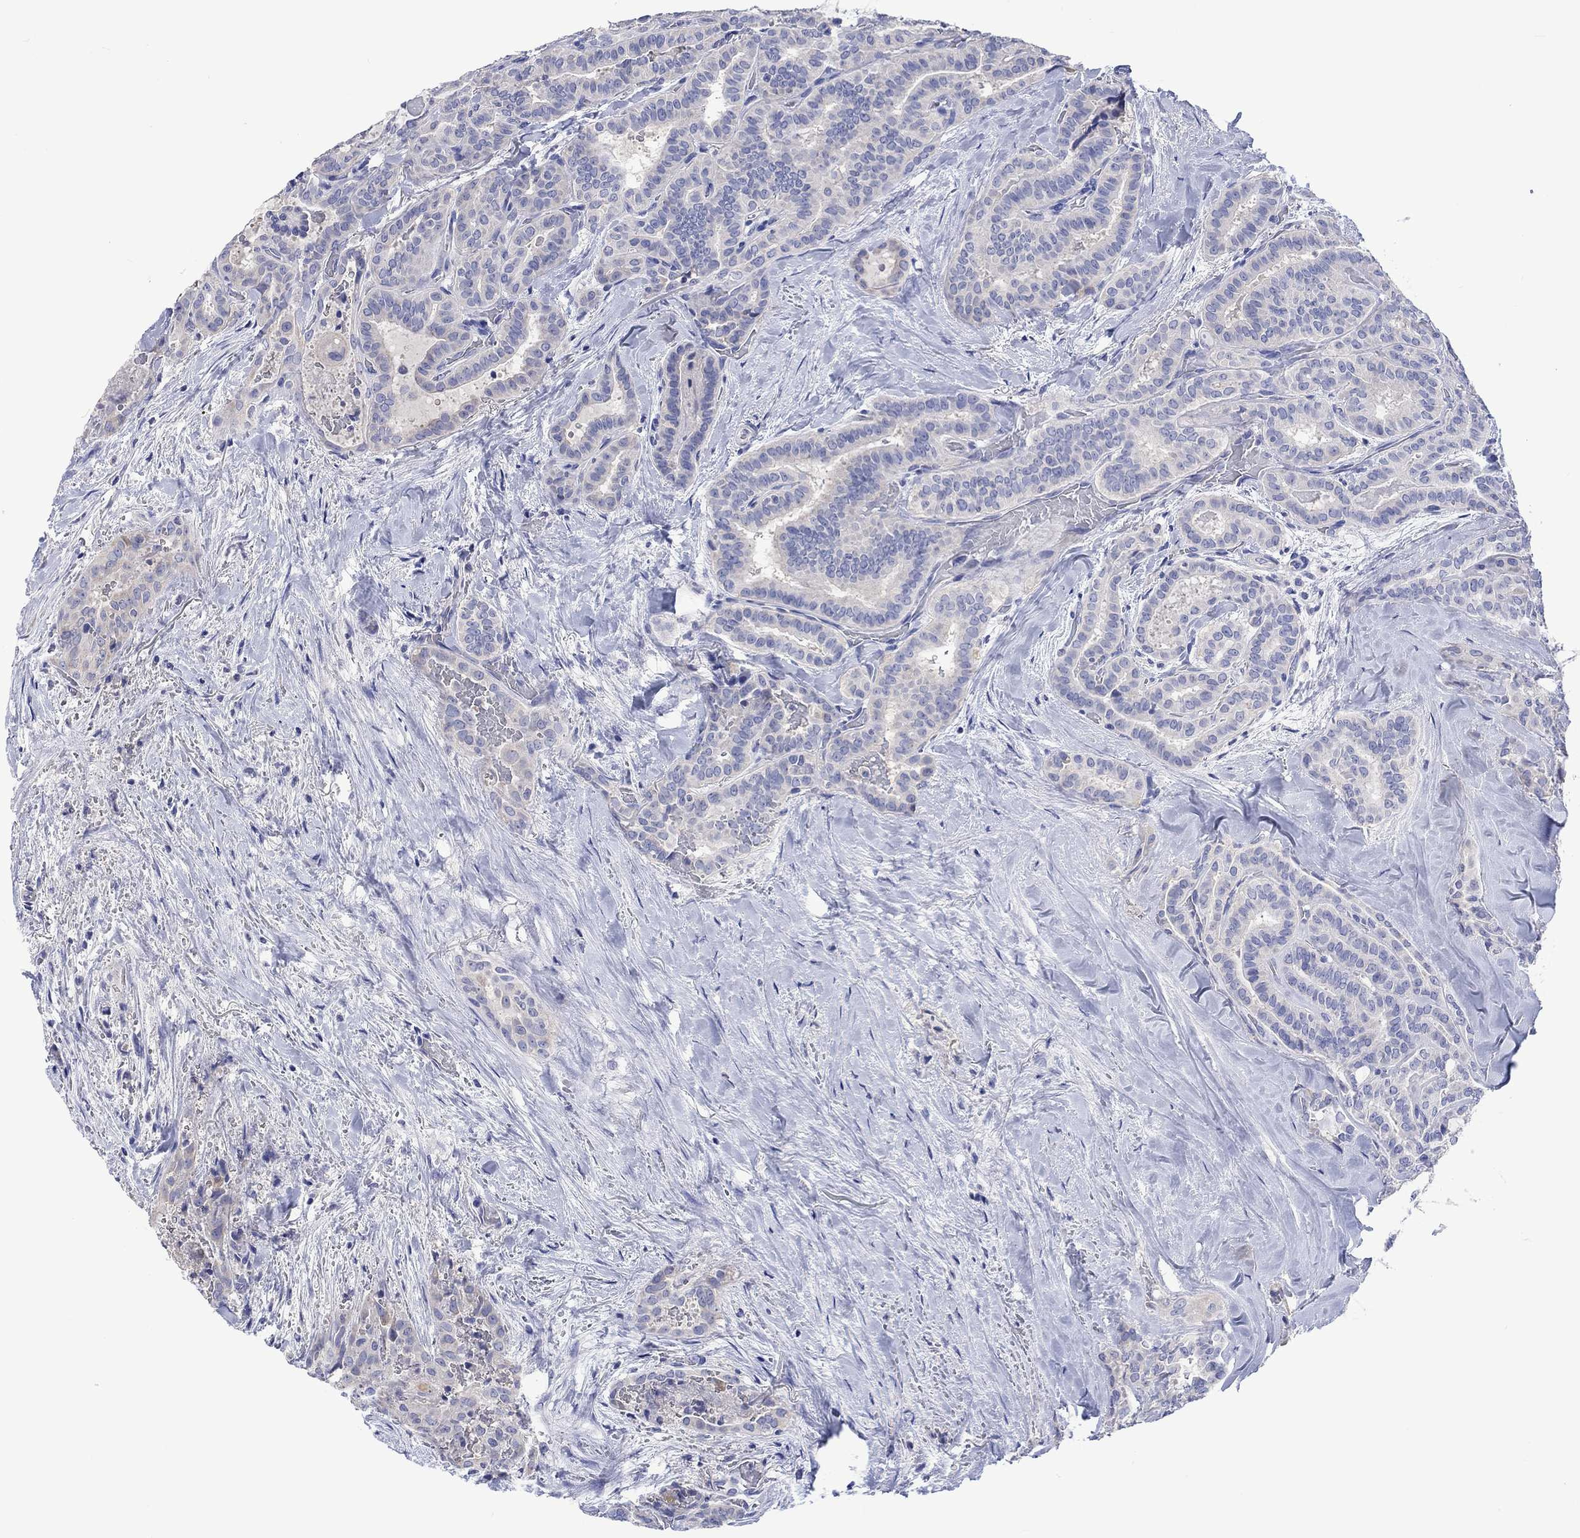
{"staining": {"intensity": "negative", "quantity": "none", "location": "none"}, "tissue": "thyroid cancer", "cell_type": "Tumor cells", "image_type": "cancer", "snomed": [{"axis": "morphology", "description": "Papillary adenocarcinoma, NOS"}, {"axis": "topography", "description": "Thyroid gland"}], "caption": "Immunohistochemical staining of thyroid cancer (papillary adenocarcinoma) shows no significant staining in tumor cells.", "gene": "TOMM20L", "patient": {"sex": "female", "age": 39}}